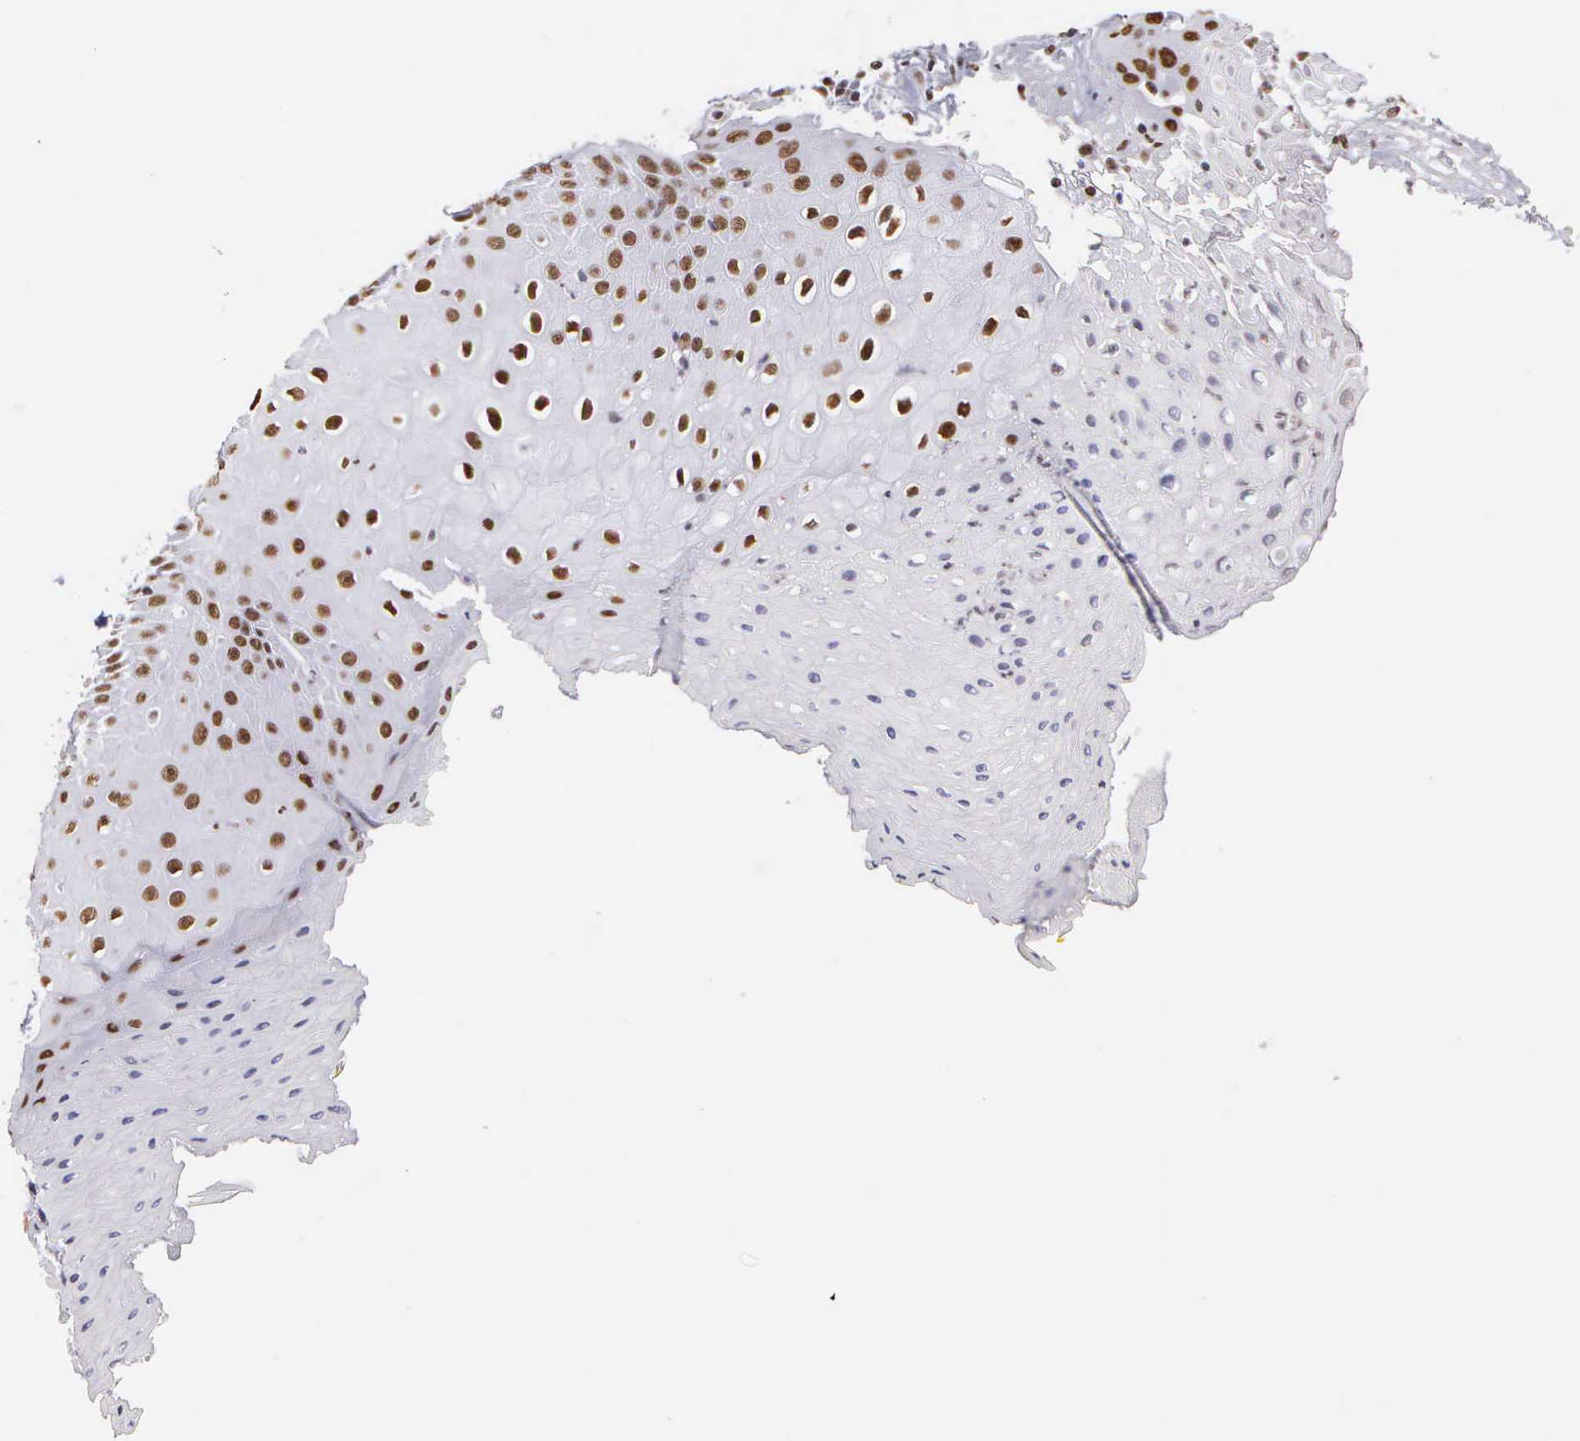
{"staining": {"intensity": "strong", "quantity": ">75%", "location": "nuclear"}, "tissue": "skin", "cell_type": "Epidermal cells", "image_type": "normal", "snomed": [{"axis": "morphology", "description": "Normal tissue, NOS"}, {"axis": "topography", "description": "Skin"}, {"axis": "topography", "description": "Anal"}], "caption": "Immunohistochemical staining of normal skin exhibits strong nuclear protein positivity in approximately >75% of epidermal cells.", "gene": "CSTF2", "patient": {"sex": "male", "age": 61}}